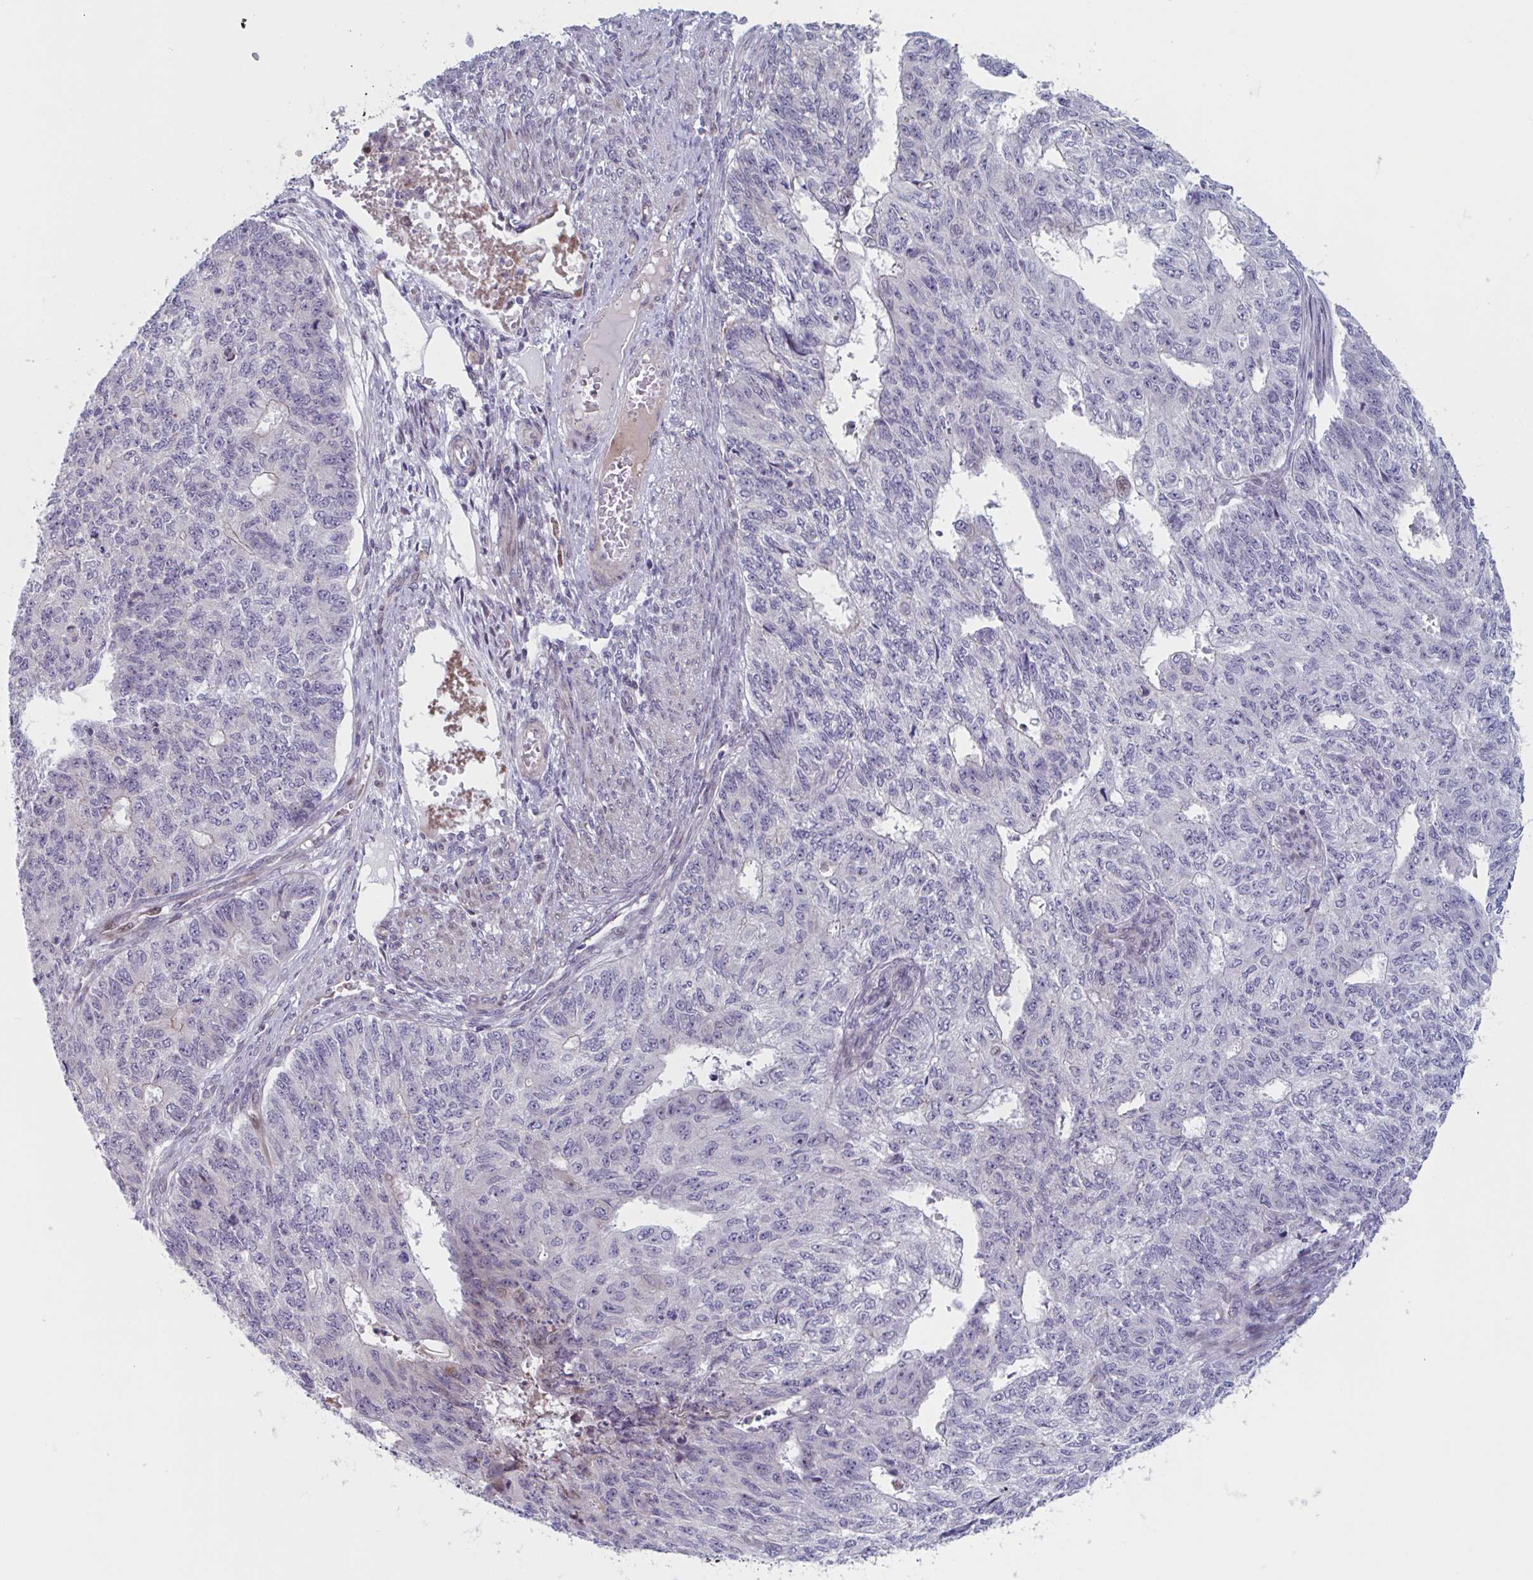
{"staining": {"intensity": "negative", "quantity": "none", "location": "none"}, "tissue": "endometrial cancer", "cell_type": "Tumor cells", "image_type": "cancer", "snomed": [{"axis": "morphology", "description": "Adenocarcinoma, NOS"}, {"axis": "topography", "description": "Endometrium"}], "caption": "Immunohistochemistry histopathology image of human endometrial adenocarcinoma stained for a protein (brown), which demonstrates no positivity in tumor cells.", "gene": "DUXA", "patient": {"sex": "female", "age": 32}}